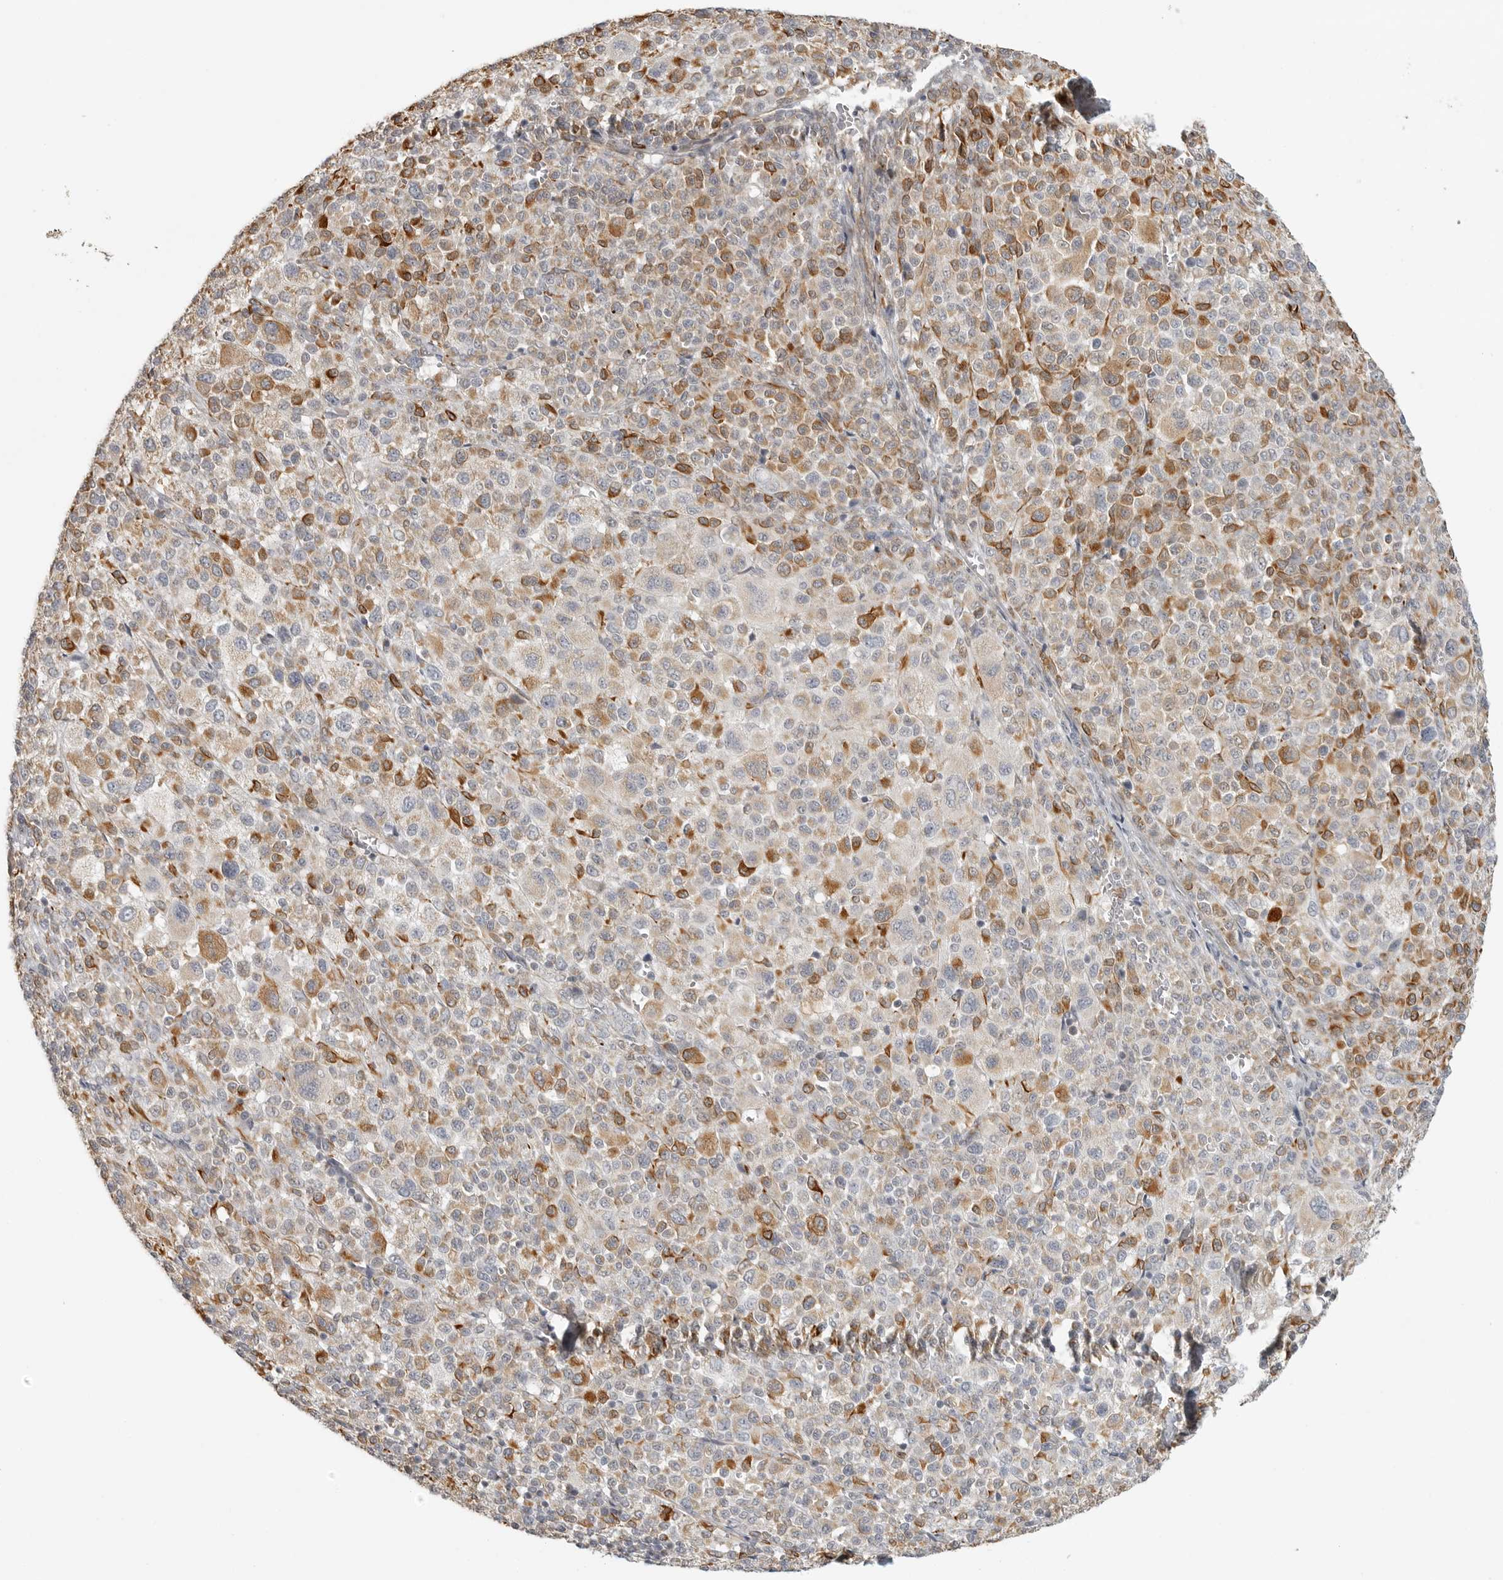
{"staining": {"intensity": "moderate", "quantity": "25%-75%", "location": "cytoplasmic/membranous"}, "tissue": "melanoma", "cell_type": "Tumor cells", "image_type": "cancer", "snomed": [{"axis": "morphology", "description": "Malignant melanoma, Metastatic site"}, {"axis": "topography", "description": "Skin"}], "caption": "This is a histology image of IHC staining of melanoma, which shows moderate staining in the cytoplasmic/membranous of tumor cells.", "gene": "RXFP3", "patient": {"sex": "female", "age": 74}}